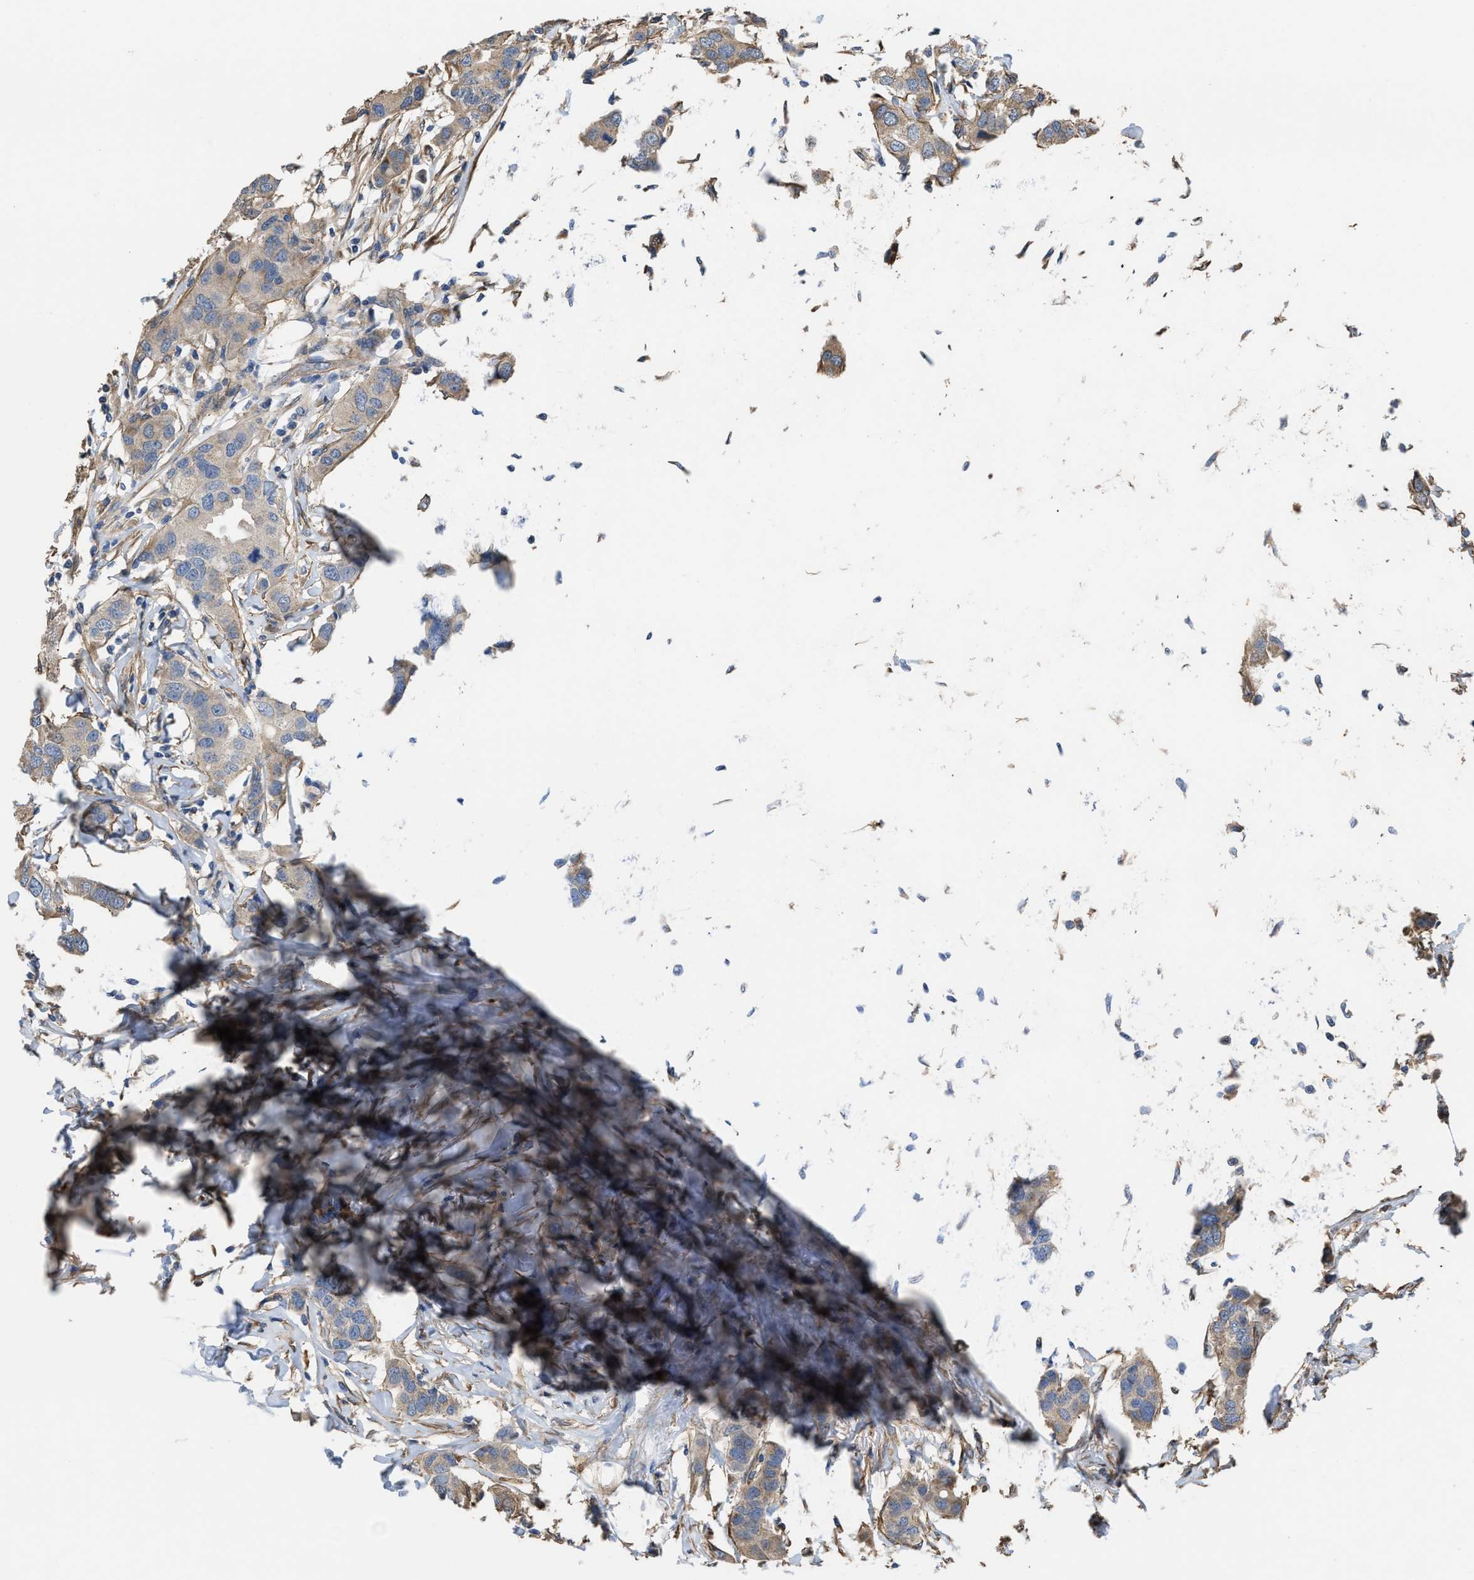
{"staining": {"intensity": "weak", "quantity": ">75%", "location": "cytoplasmic/membranous"}, "tissue": "breast cancer", "cell_type": "Tumor cells", "image_type": "cancer", "snomed": [{"axis": "morphology", "description": "Duct carcinoma"}, {"axis": "topography", "description": "Breast"}], "caption": "This is a histology image of IHC staining of breast intraductal carcinoma, which shows weak staining in the cytoplasmic/membranous of tumor cells.", "gene": "SLC4A11", "patient": {"sex": "female", "age": 50}}